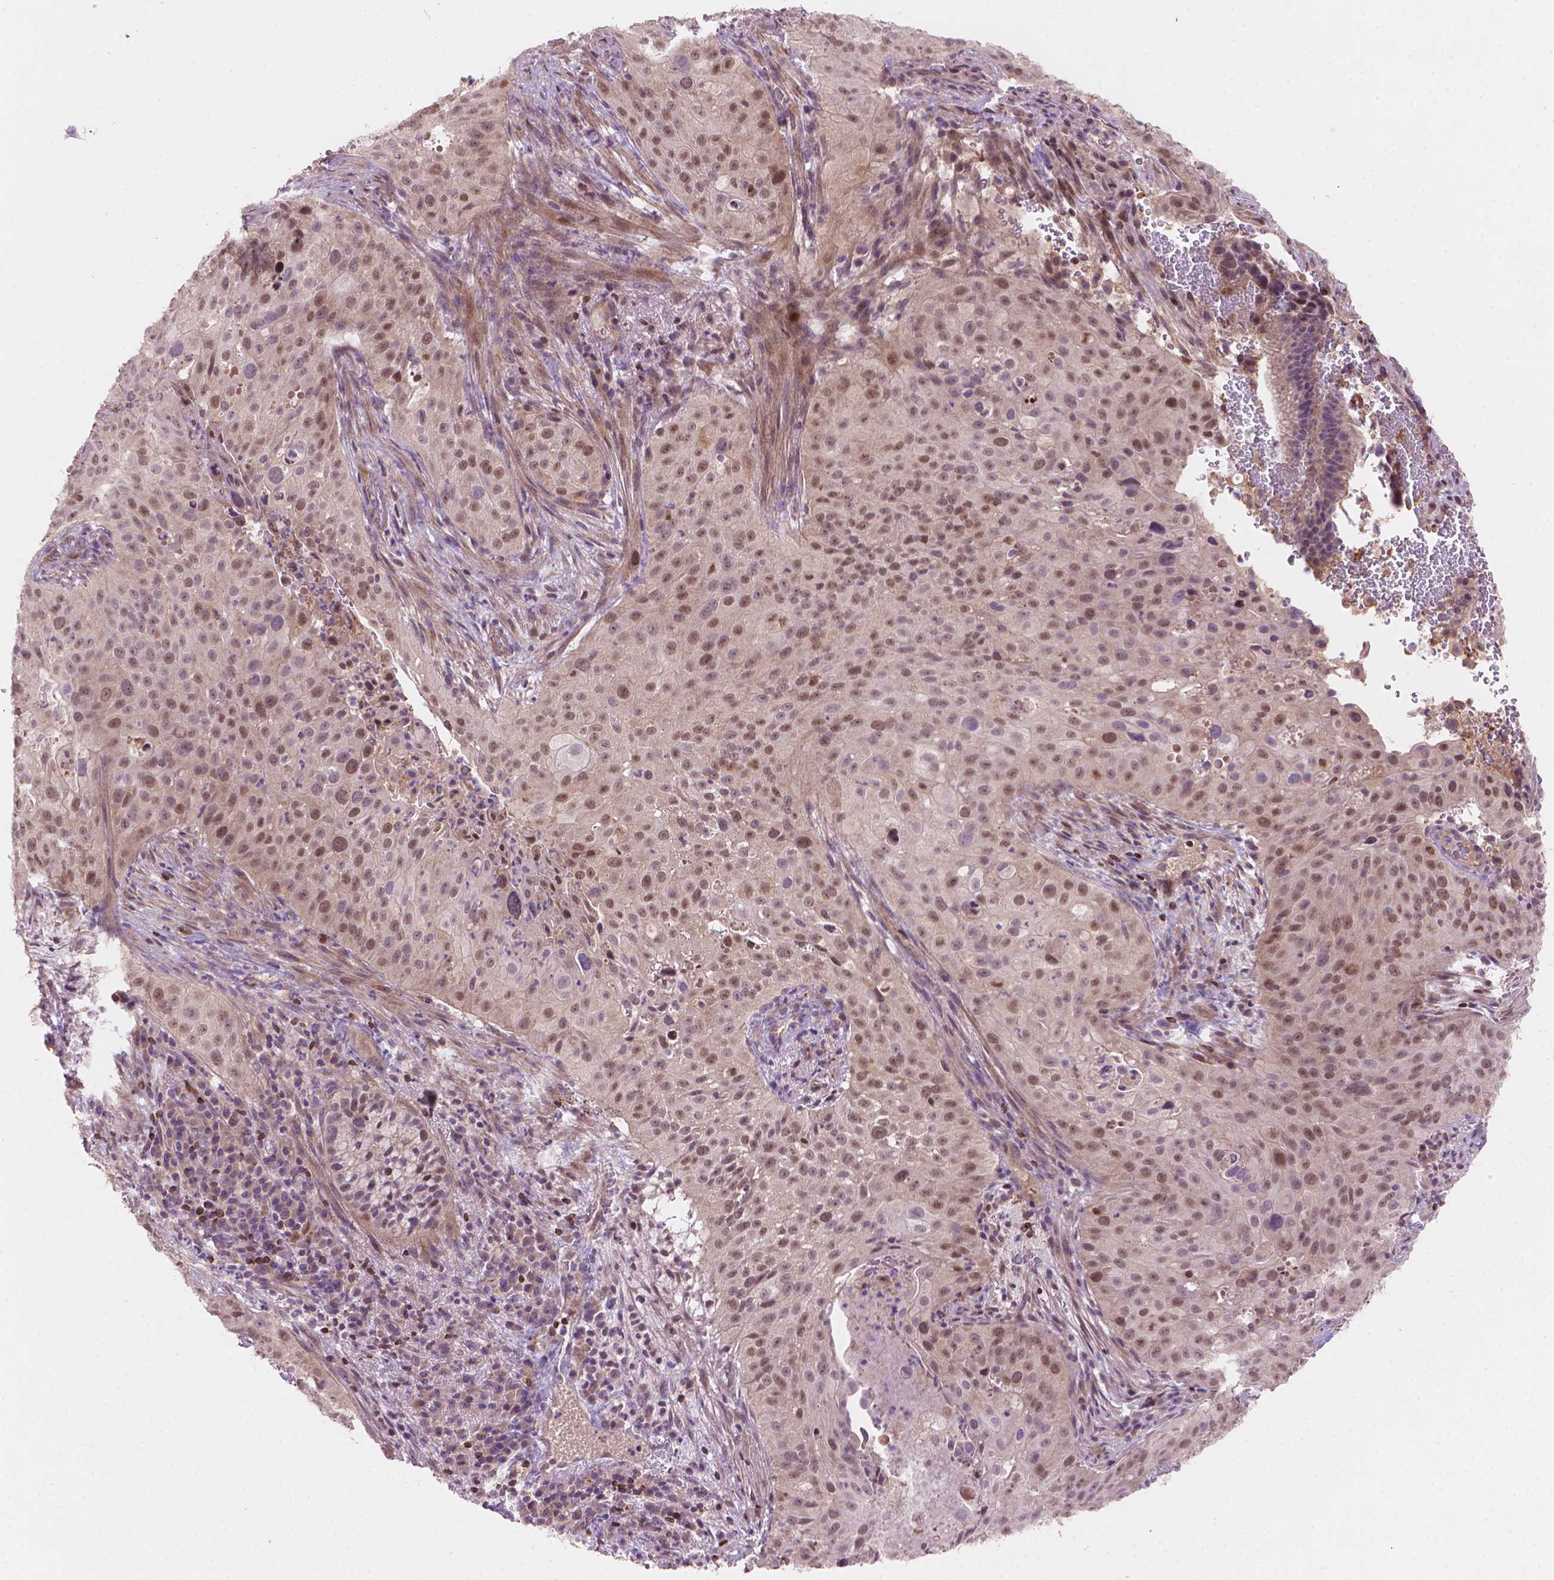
{"staining": {"intensity": "moderate", "quantity": ">75%", "location": "nuclear"}, "tissue": "cervical cancer", "cell_type": "Tumor cells", "image_type": "cancer", "snomed": [{"axis": "morphology", "description": "Squamous cell carcinoma, NOS"}, {"axis": "topography", "description": "Cervix"}], "caption": "Cervical cancer (squamous cell carcinoma) tissue reveals moderate nuclear staining in about >75% of tumor cells, visualized by immunohistochemistry. Using DAB (3,3'-diaminobenzidine) (brown) and hematoxylin (blue) stains, captured at high magnification using brightfield microscopy.", "gene": "SMC2", "patient": {"sex": "female", "age": 38}}